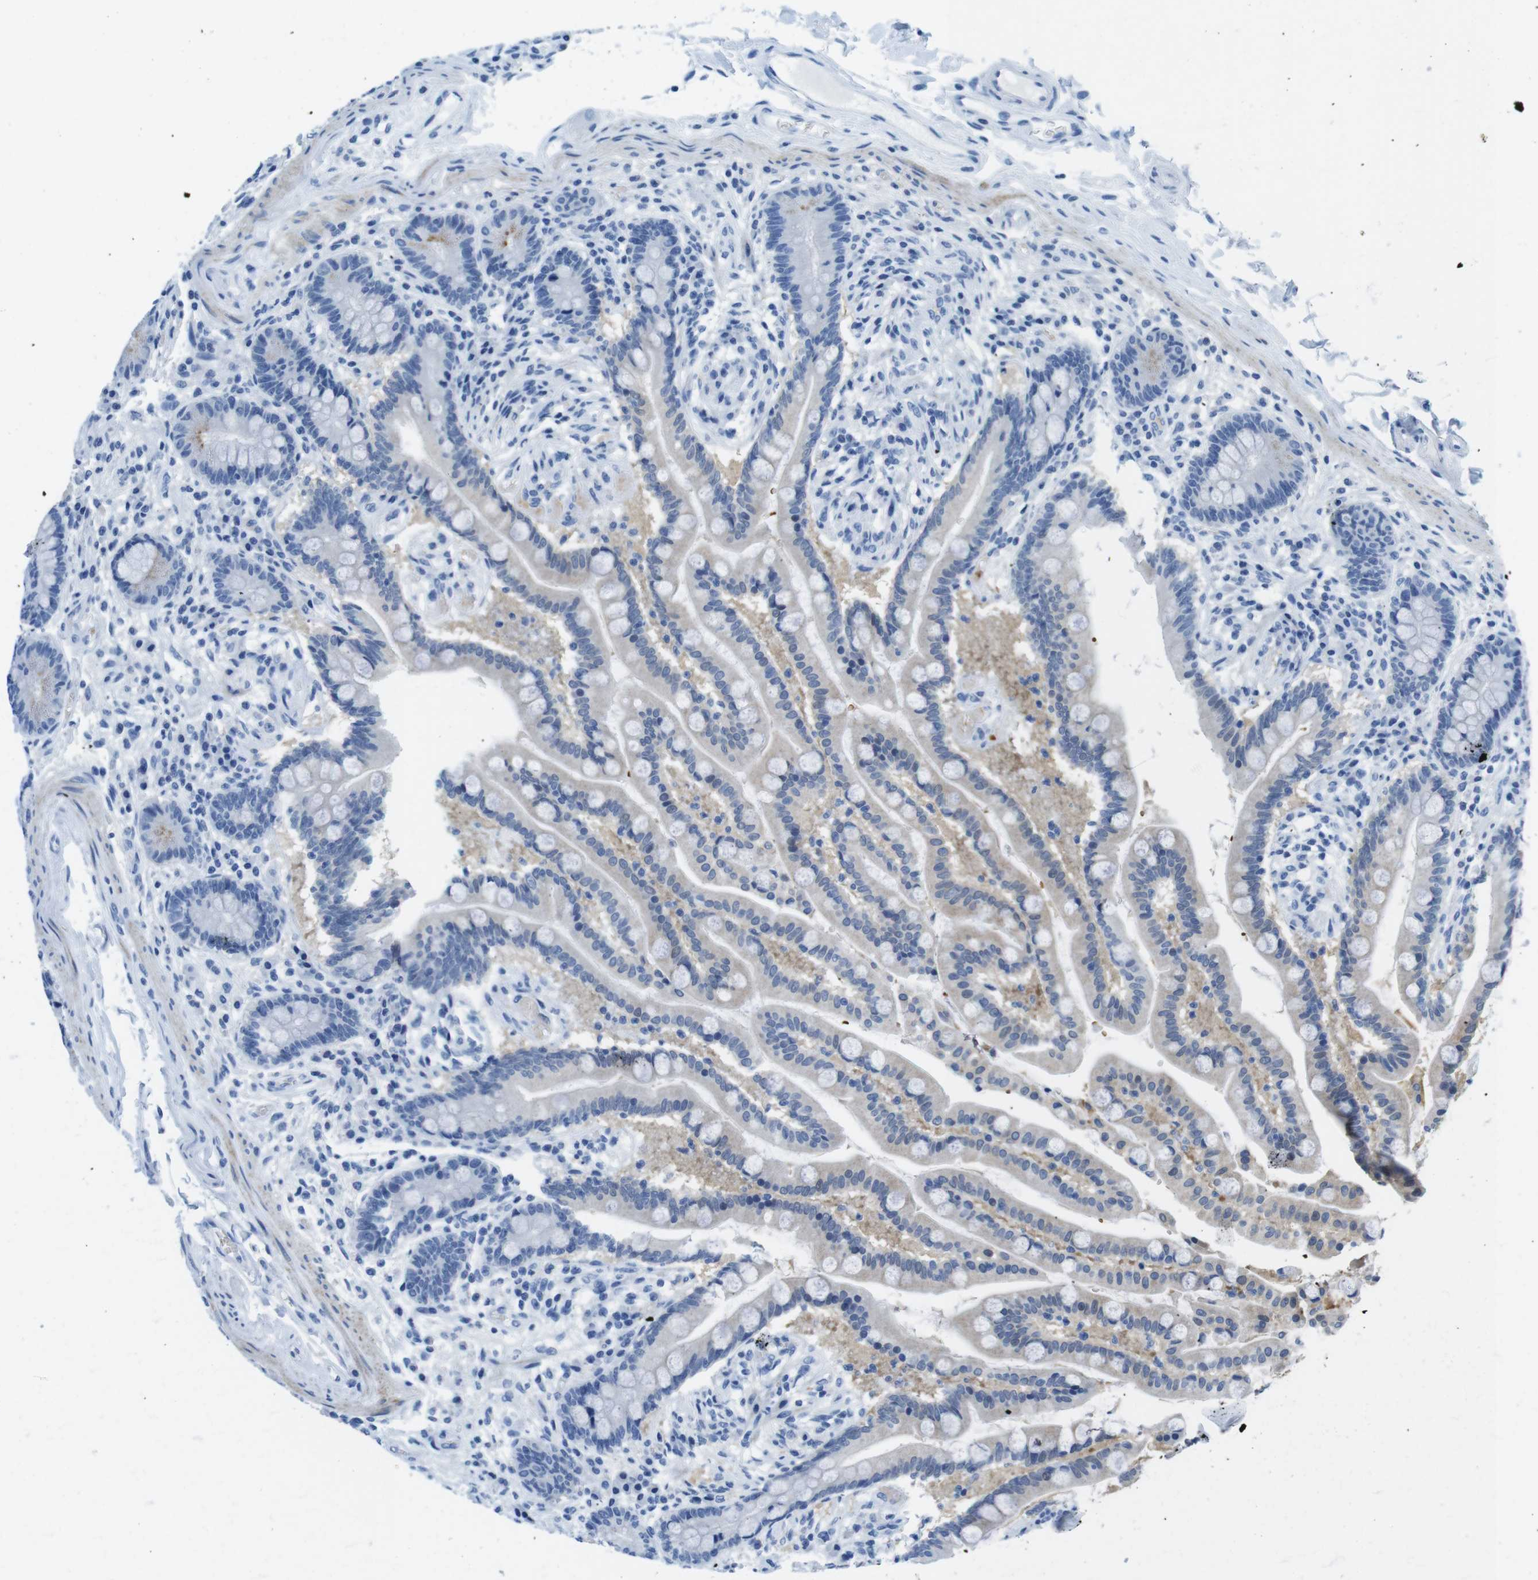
{"staining": {"intensity": "negative", "quantity": "none", "location": "none"}, "tissue": "colon", "cell_type": "Endothelial cells", "image_type": "normal", "snomed": [{"axis": "morphology", "description": "Normal tissue, NOS"}, {"axis": "topography", "description": "Colon"}], "caption": "This is an immunohistochemistry (IHC) micrograph of normal human colon. There is no staining in endothelial cells.", "gene": "TFAP2C", "patient": {"sex": "male", "age": 73}}